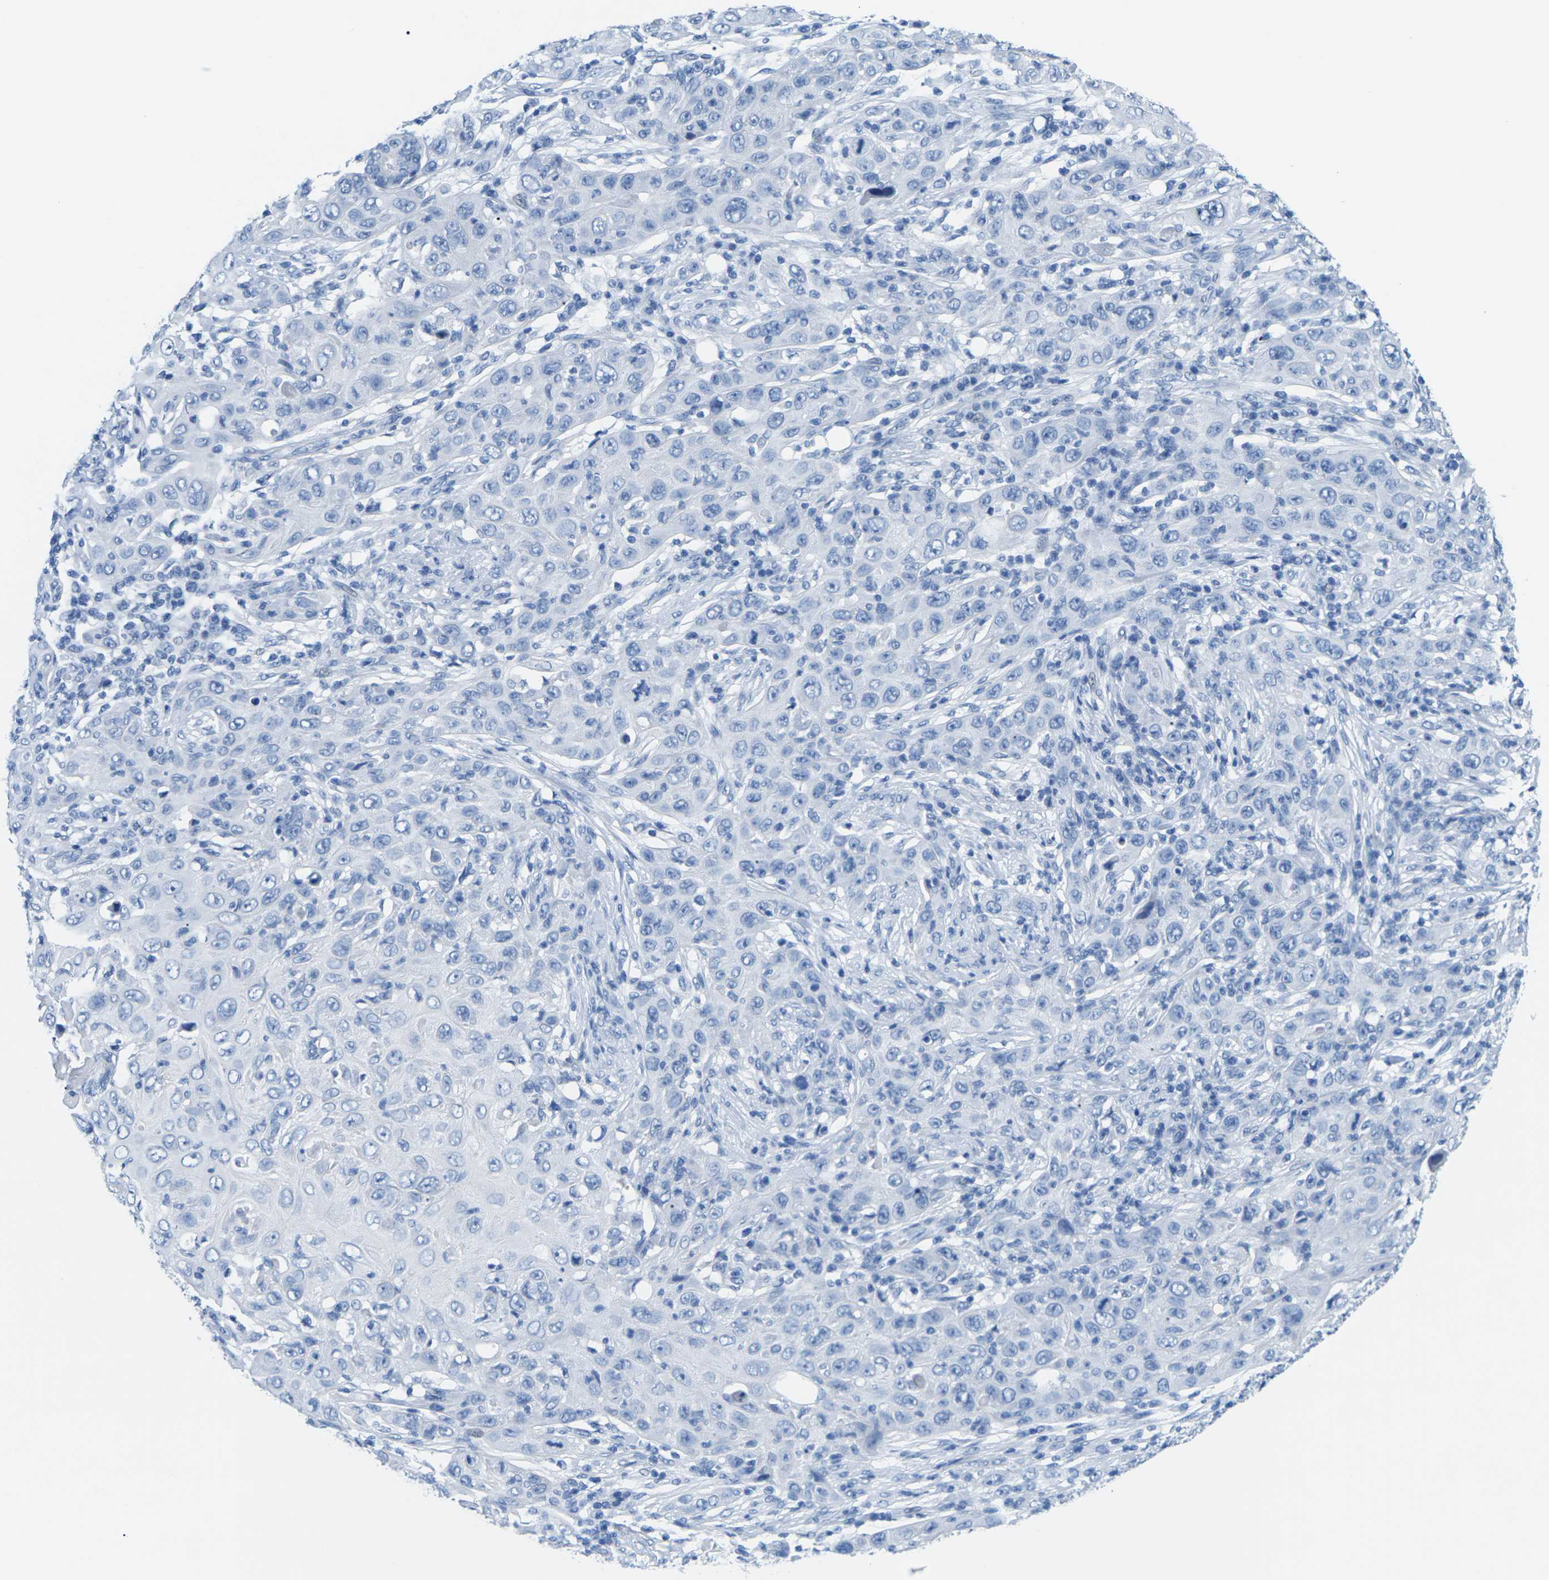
{"staining": {"intensity": "negative", "quantity": "none", "location": "none"}, "tissue": "skin cancer", "cell_type": "Tumor cells", "image_type": "cancer", "snomed": [{"axis": "morphology", "description": "Squamous cell carcinoma, NOS"}, {"axis": "topography", "description": "Skin"}], "caption": "An immunohistochemistry image of skin squamous cell carcinoma is shown. There is no staining in tumor cells of skin squamous cell carcinoma. (DAB (3,3'-diaminobenzidine) immunohistochemistry visualized using brightfield microscopy, high magnification).", "gene": "SLC12A1", "patient": {"sex": "female", "age": 88}}